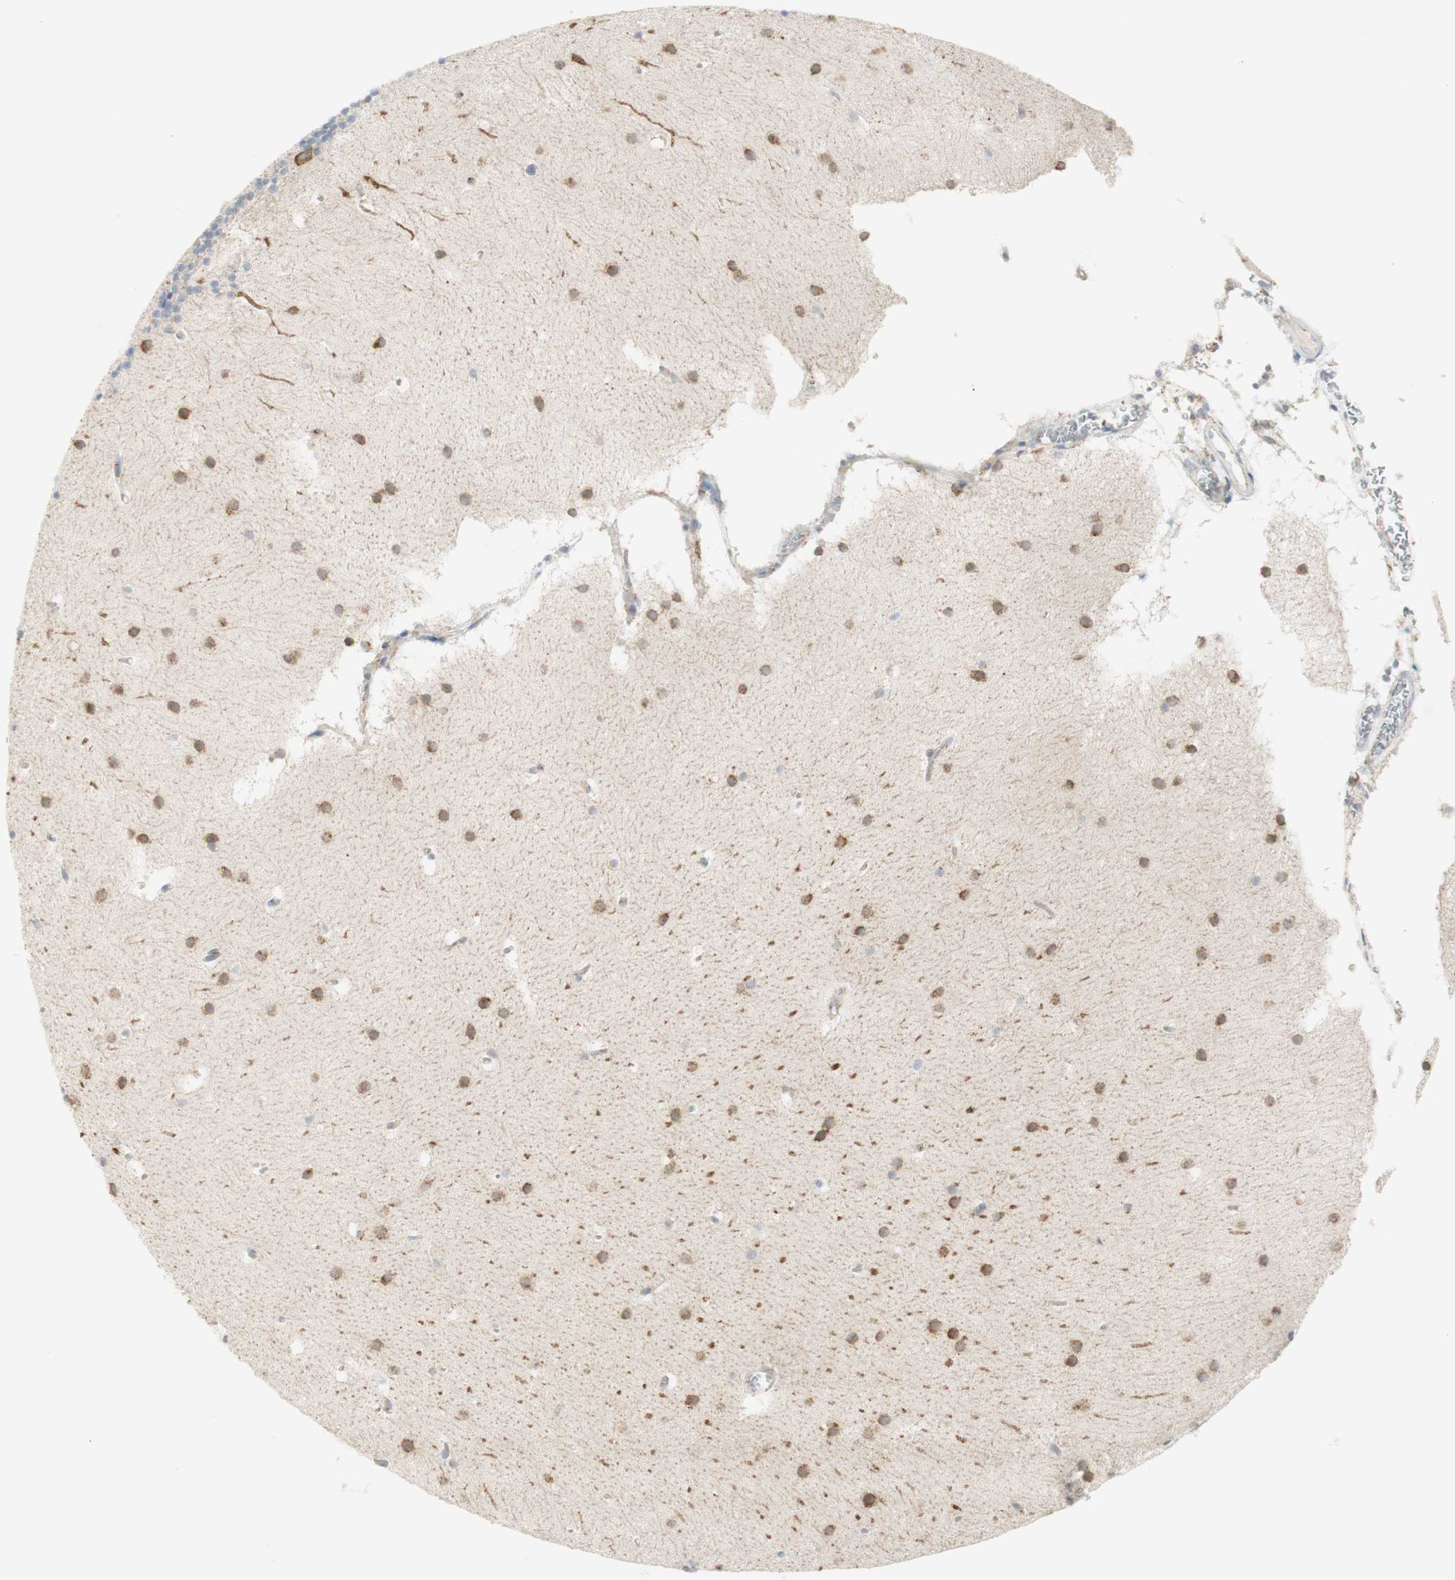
{"staining": {"intensity": "moderate", "quantity": "<25%", "location": "cytoplasmic/membranous"}, "tissue": "cerebellum", "cell_type": "Cells in granular layer", "image_type": "normal", "snomed": [{"axis": "morphology", "description": "Normal tissue, NOS"}, {"axis": "topography", "description": "Cerebellum"}], "caption": "The immunohistochemical stain shows moderate cytoplasmic/membranous expression in cells in granular layer of unremarkable cerebellum.", "gene": "MANF", "patient": {"sex": "male", "age": 45}}